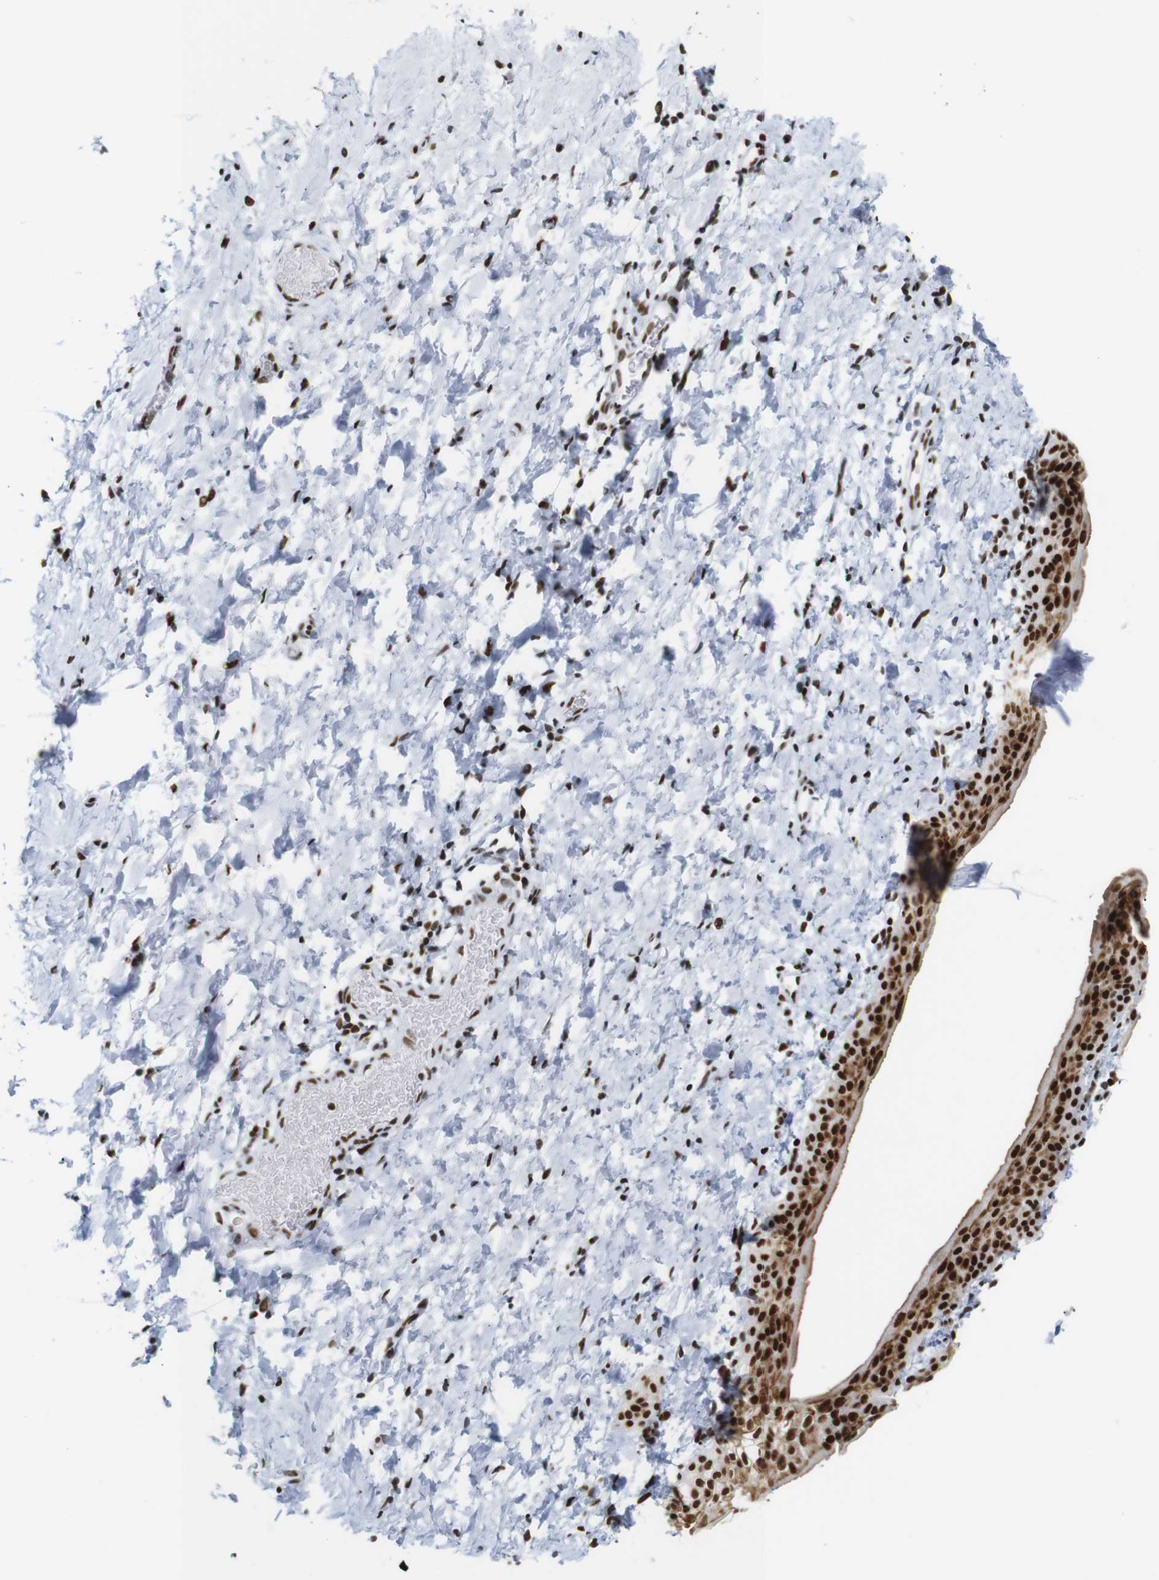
{"staining": {"intensity": "strong", "quantity": ">75%", "location": "nuclear"}, "tissue": "smooth muscle", "cell_type": "Smooth muscle cells", "image_type": "normal", "snomed": [{"axis": "morphology", "description": "Normal tissue, NOS"}, {"axis": "topography", "description": "Smooth muscle"}], "caption": "The histopathology image exhibits staining of unremarkable smooth muscle, revealing strong nuclear protein expression (brown color) within smooth muscle cells.", "gene": "TRA2B", "patient": {"sex": "male", "age": 16}}